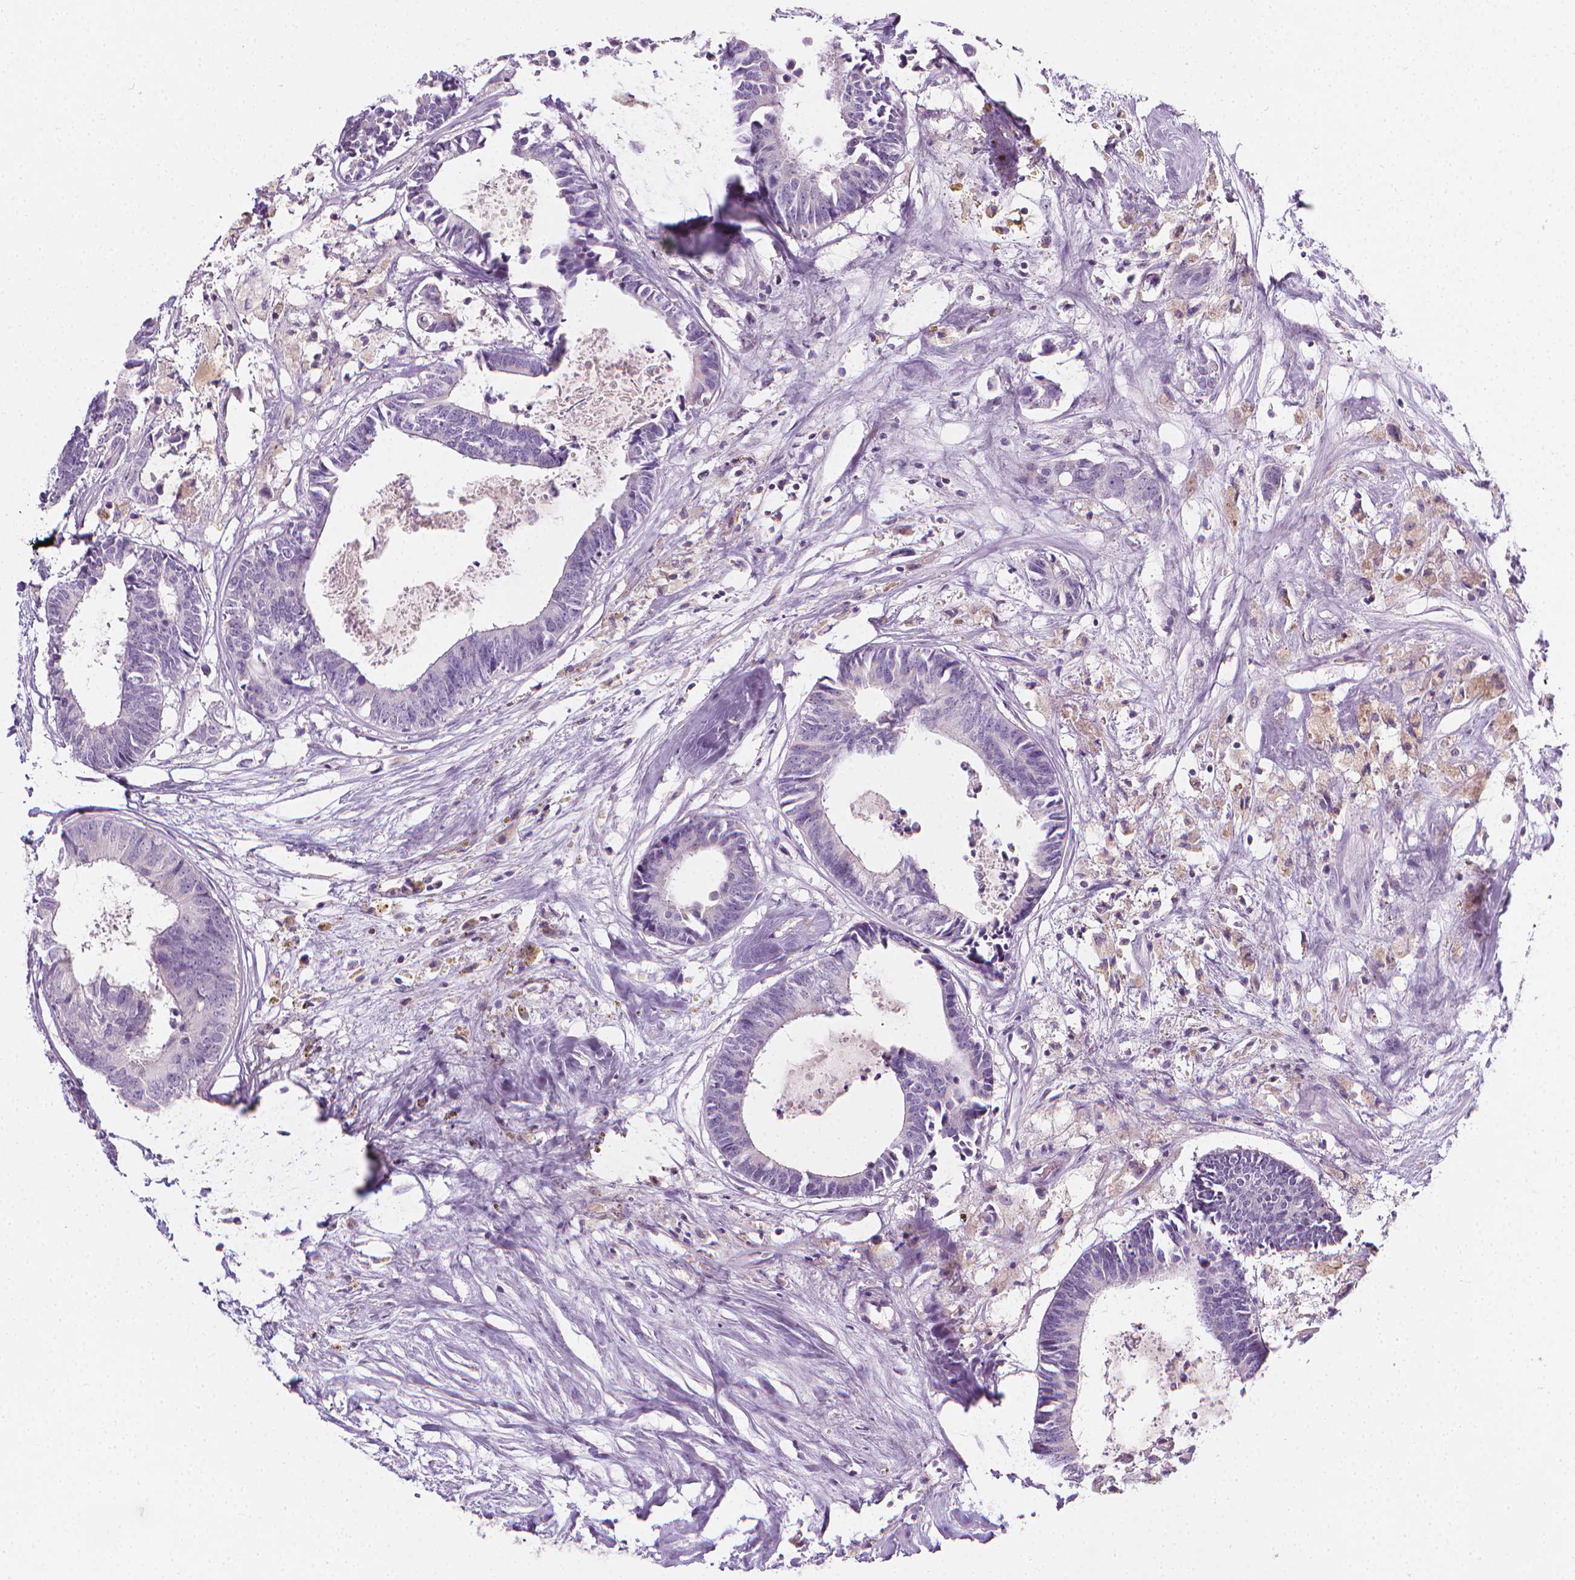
{"staining": {"intensity": "negative", "quantity": "none", "location": "none"}, "tissue": "colorectal cancer", "cell_type": "Tumor cells", "image_type": "cancer", "snomed": [{"axis": "morphology", "description": "Adenocarcinoma, NOS"}, {"axis": "topography", "description": "Colon"}, {"axis": "topography", "description": "Rectum"}], "caption": "An image of colorectal cancer stained for a protein demonstrates no brown staining in tumor cells. (Stains: DAB immunohistochemistry with hematoxylin counter stain, Microscopy: brightfield microscopy at high magnification).", "gene": "DCAF8L1", "patient": {"sex": "male", "age": 57}}